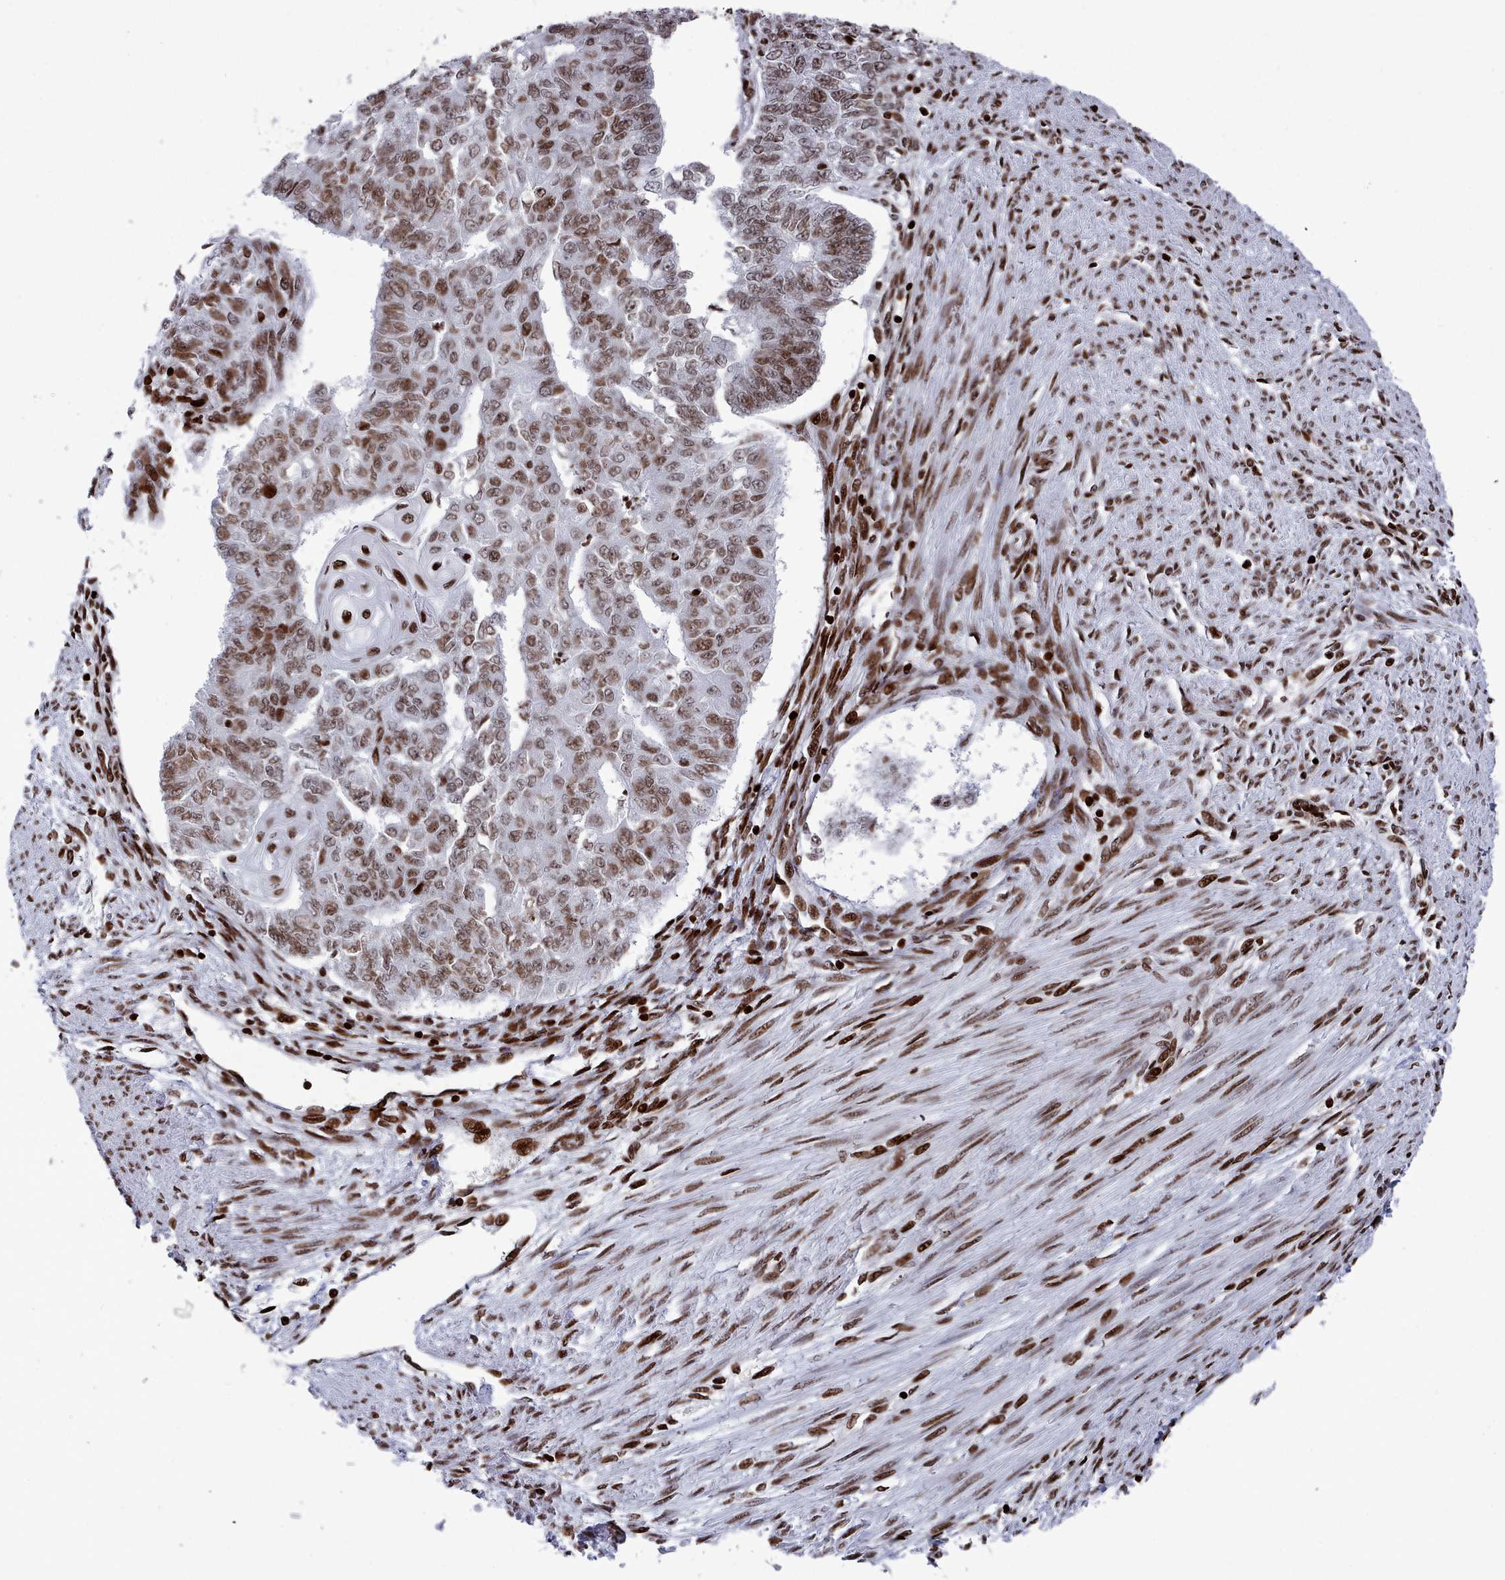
{"staining": {"intensity": "moderate", "quantity": ">75%", "location": "nuclear"}, "tissue": "endometrial cancer", "cell_type": "Tumor cells", "image_type": "cancer", "snomed": [{"axis": "morphology", "description": "Adenocarcinoma, NOS"}, {"axis": "topography", "description": "Endometrium"}], "caption": "Human endometrial cancer stained with a protein marker demonstrates moderate staining in tumor cells.", "gene": "PCDHB12", "patient": {"sex": "female", "age": 32}}